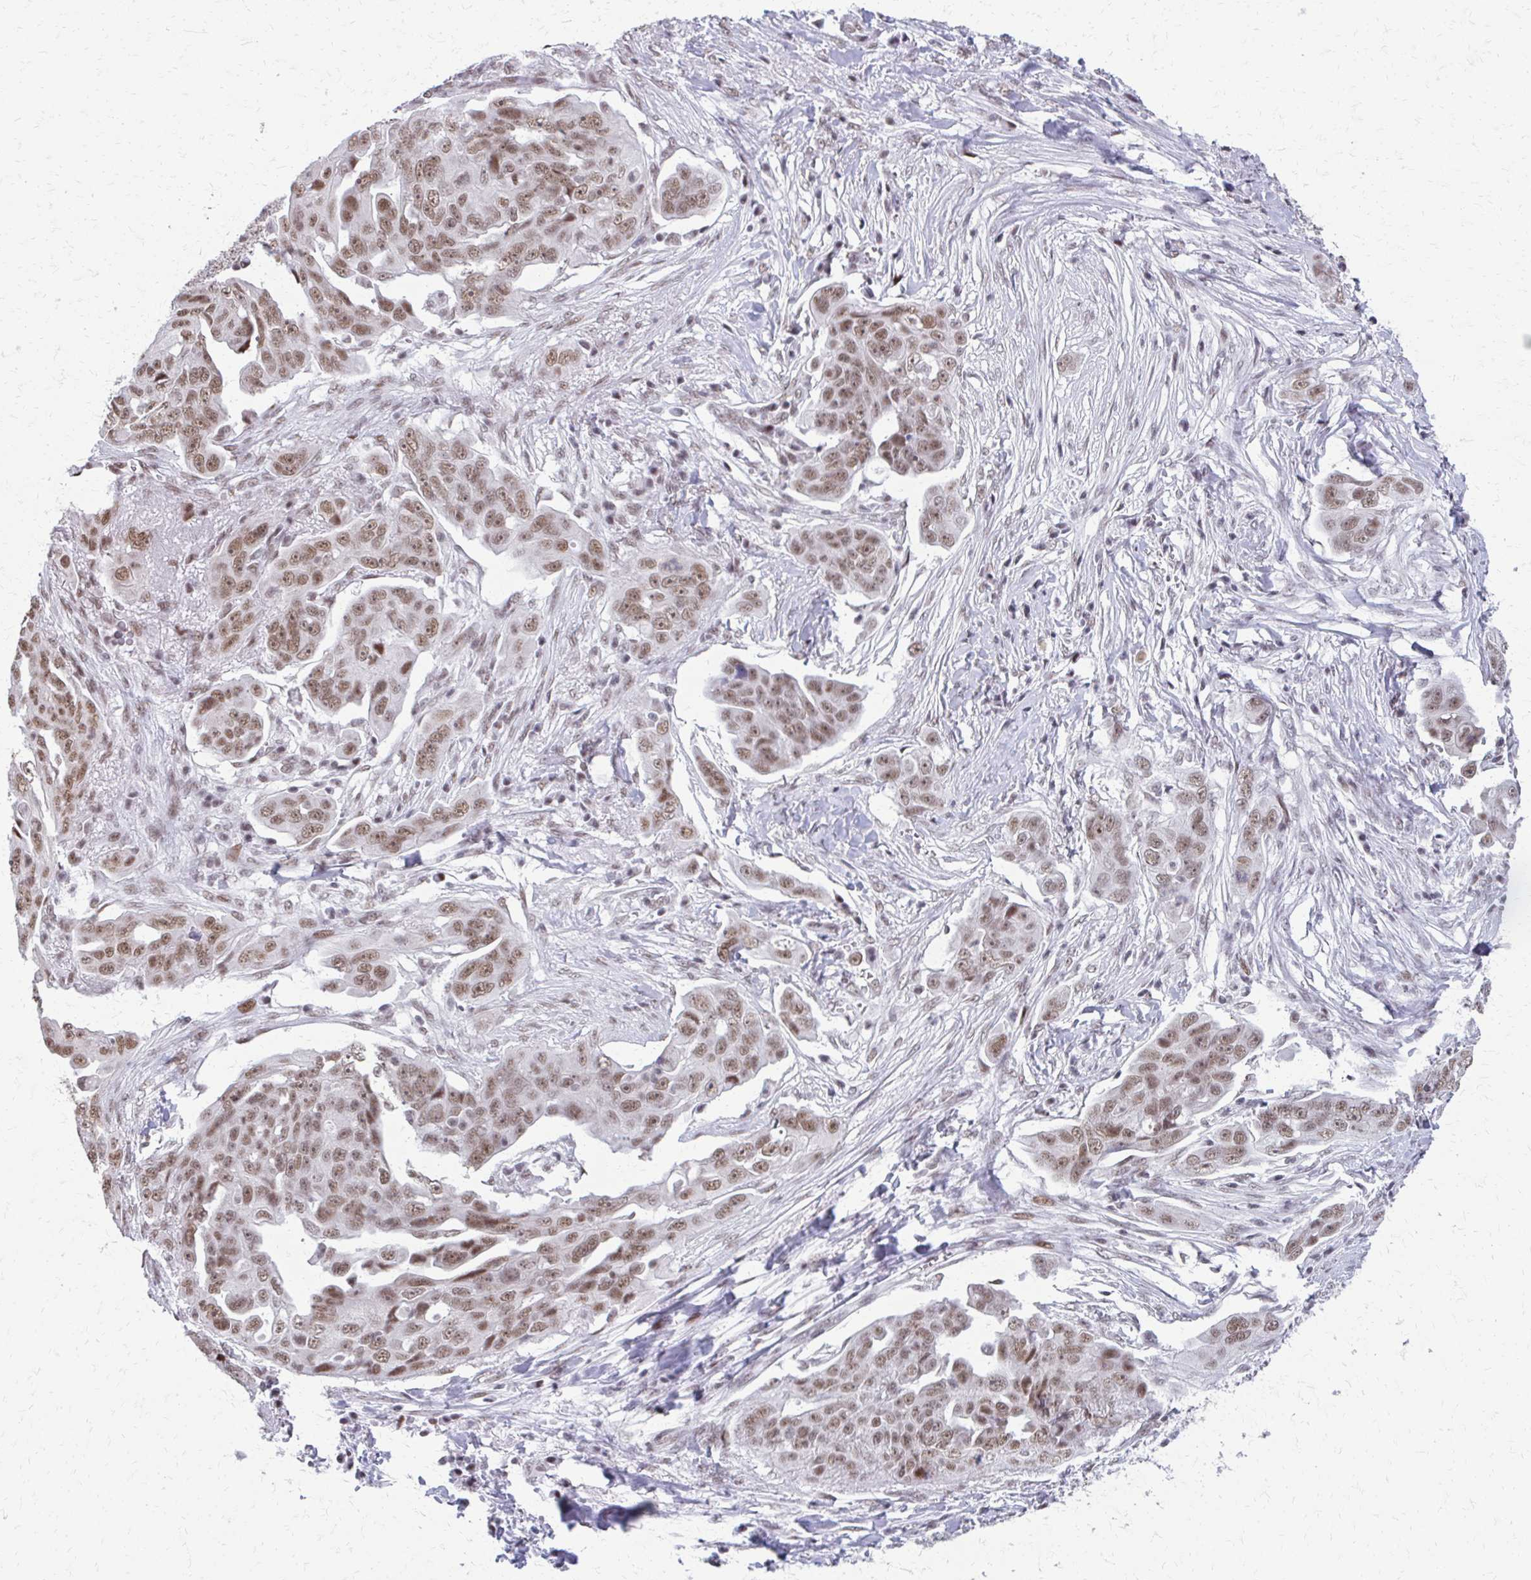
{"staining": {"intensity": "moderate", "quantity": ">75%", "location": "nuclear"}, "tissue": "ovarian cancer", "cell_type": "Tumor cells", "image_type": "cancer", "snomed": [{"axis": "morphology", "description": "Carcinoma, endometroid"}, {"axis": "topography", "description": "Ovary"}], "caption": "A micrograph of ovarian endometroid carcinoma stained for a protein shows moderate nuclear brown staining in tumor cells.", "gene": "SS18", "patient": {"sex": "female", "age": 70}}